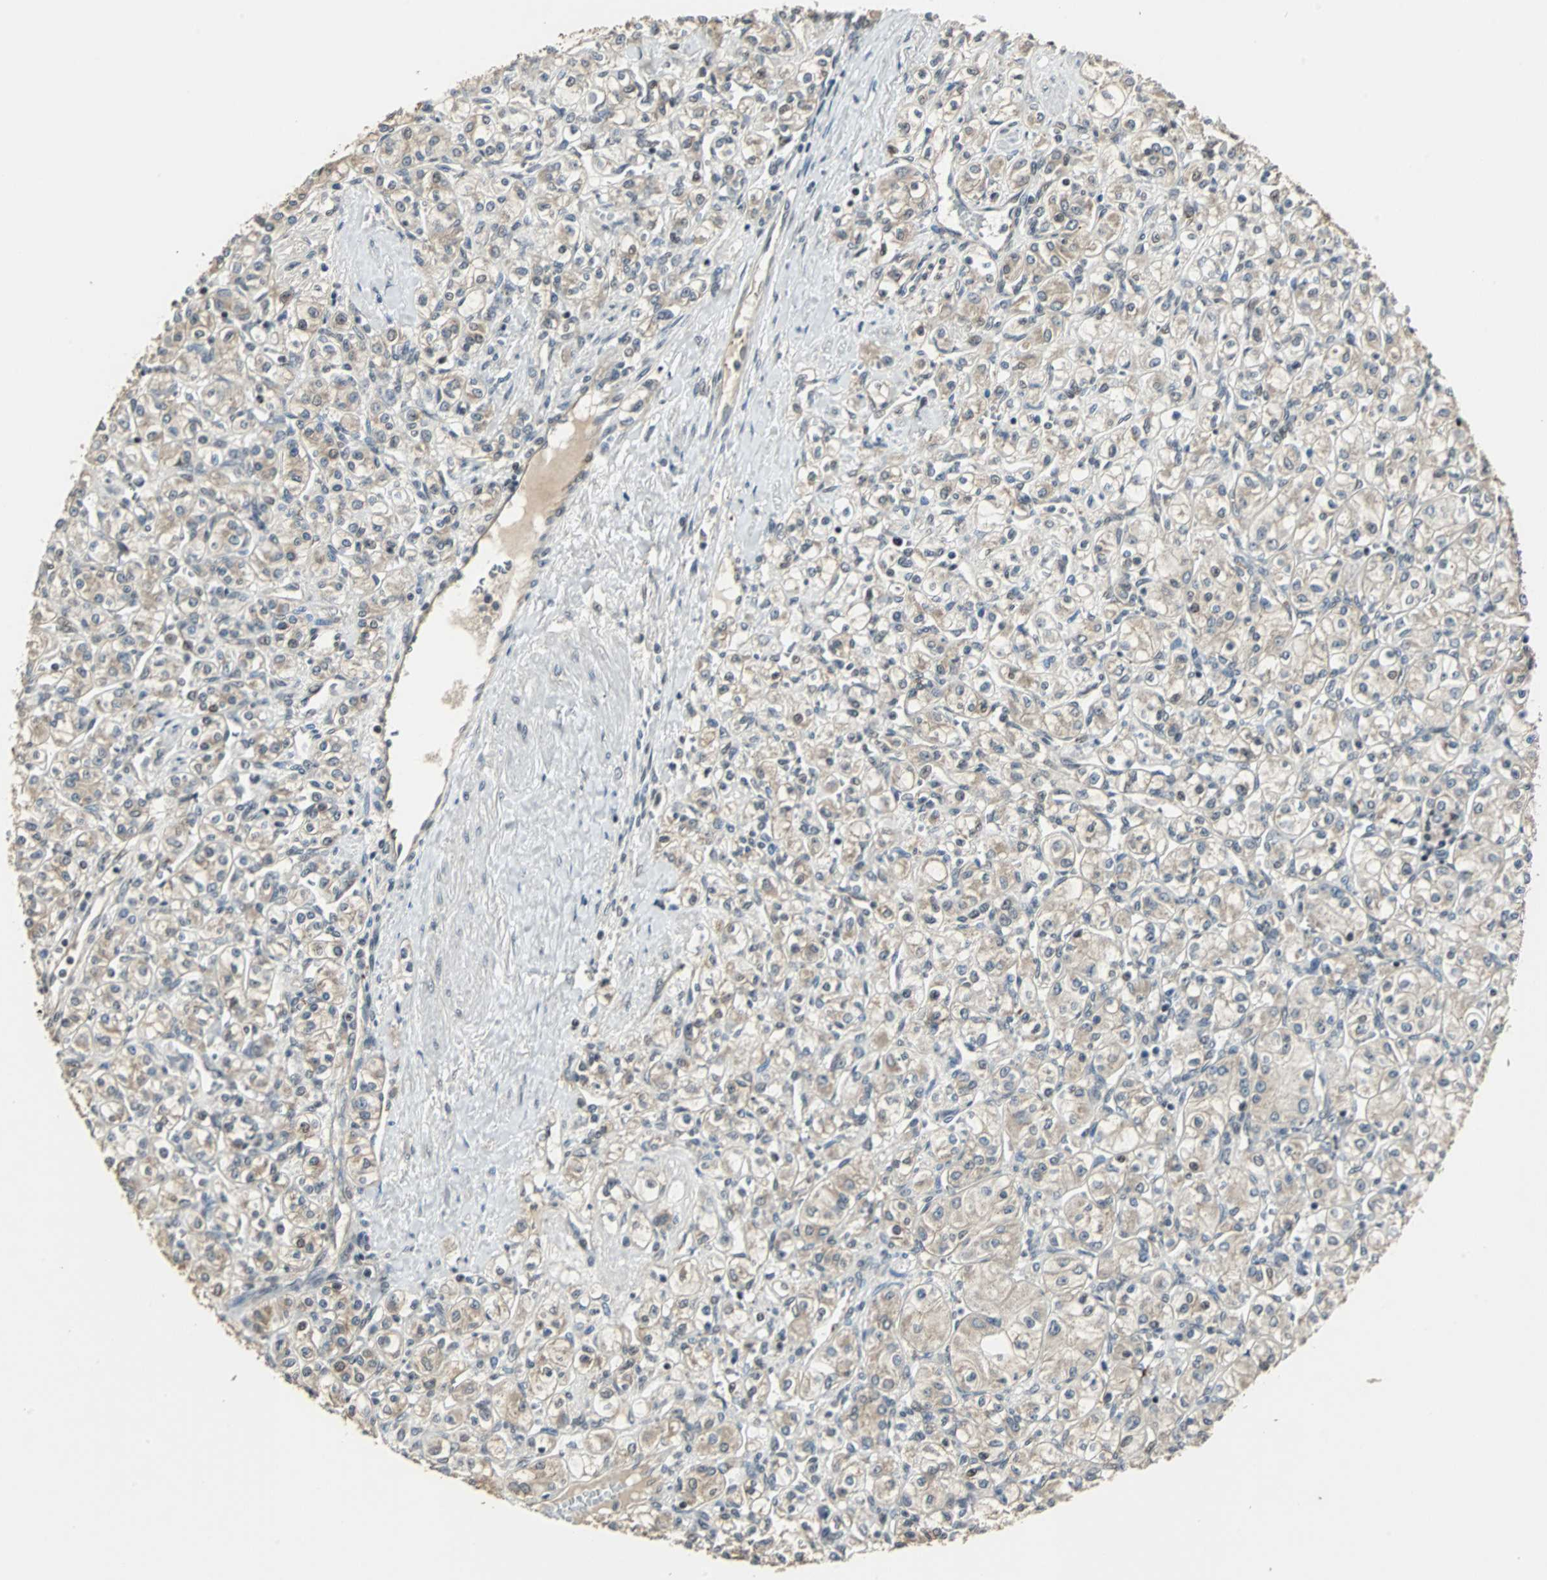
{"staining": {"intensity": "weak", "quantity": "25%-75%", "location": "cytoplasmic/membranous"}, "tissue": "renal cancer", "cell_type": "Tumor cells", "image_type": "cancer", "snomed": [{"axis": "morphology", "description": "Adenocarcinoma, NOS"}, {"axis": "topography", "description": "Kidney"}], "caption": "An image showing weak cytoplasmic/membranous positivity in about 25%-75% of tumor cells in renal adenocarcinoma, as visualized by brown immunohistochemical staining.", "gene": "MED4", "patient": {"sex": "male", "age": 77}}